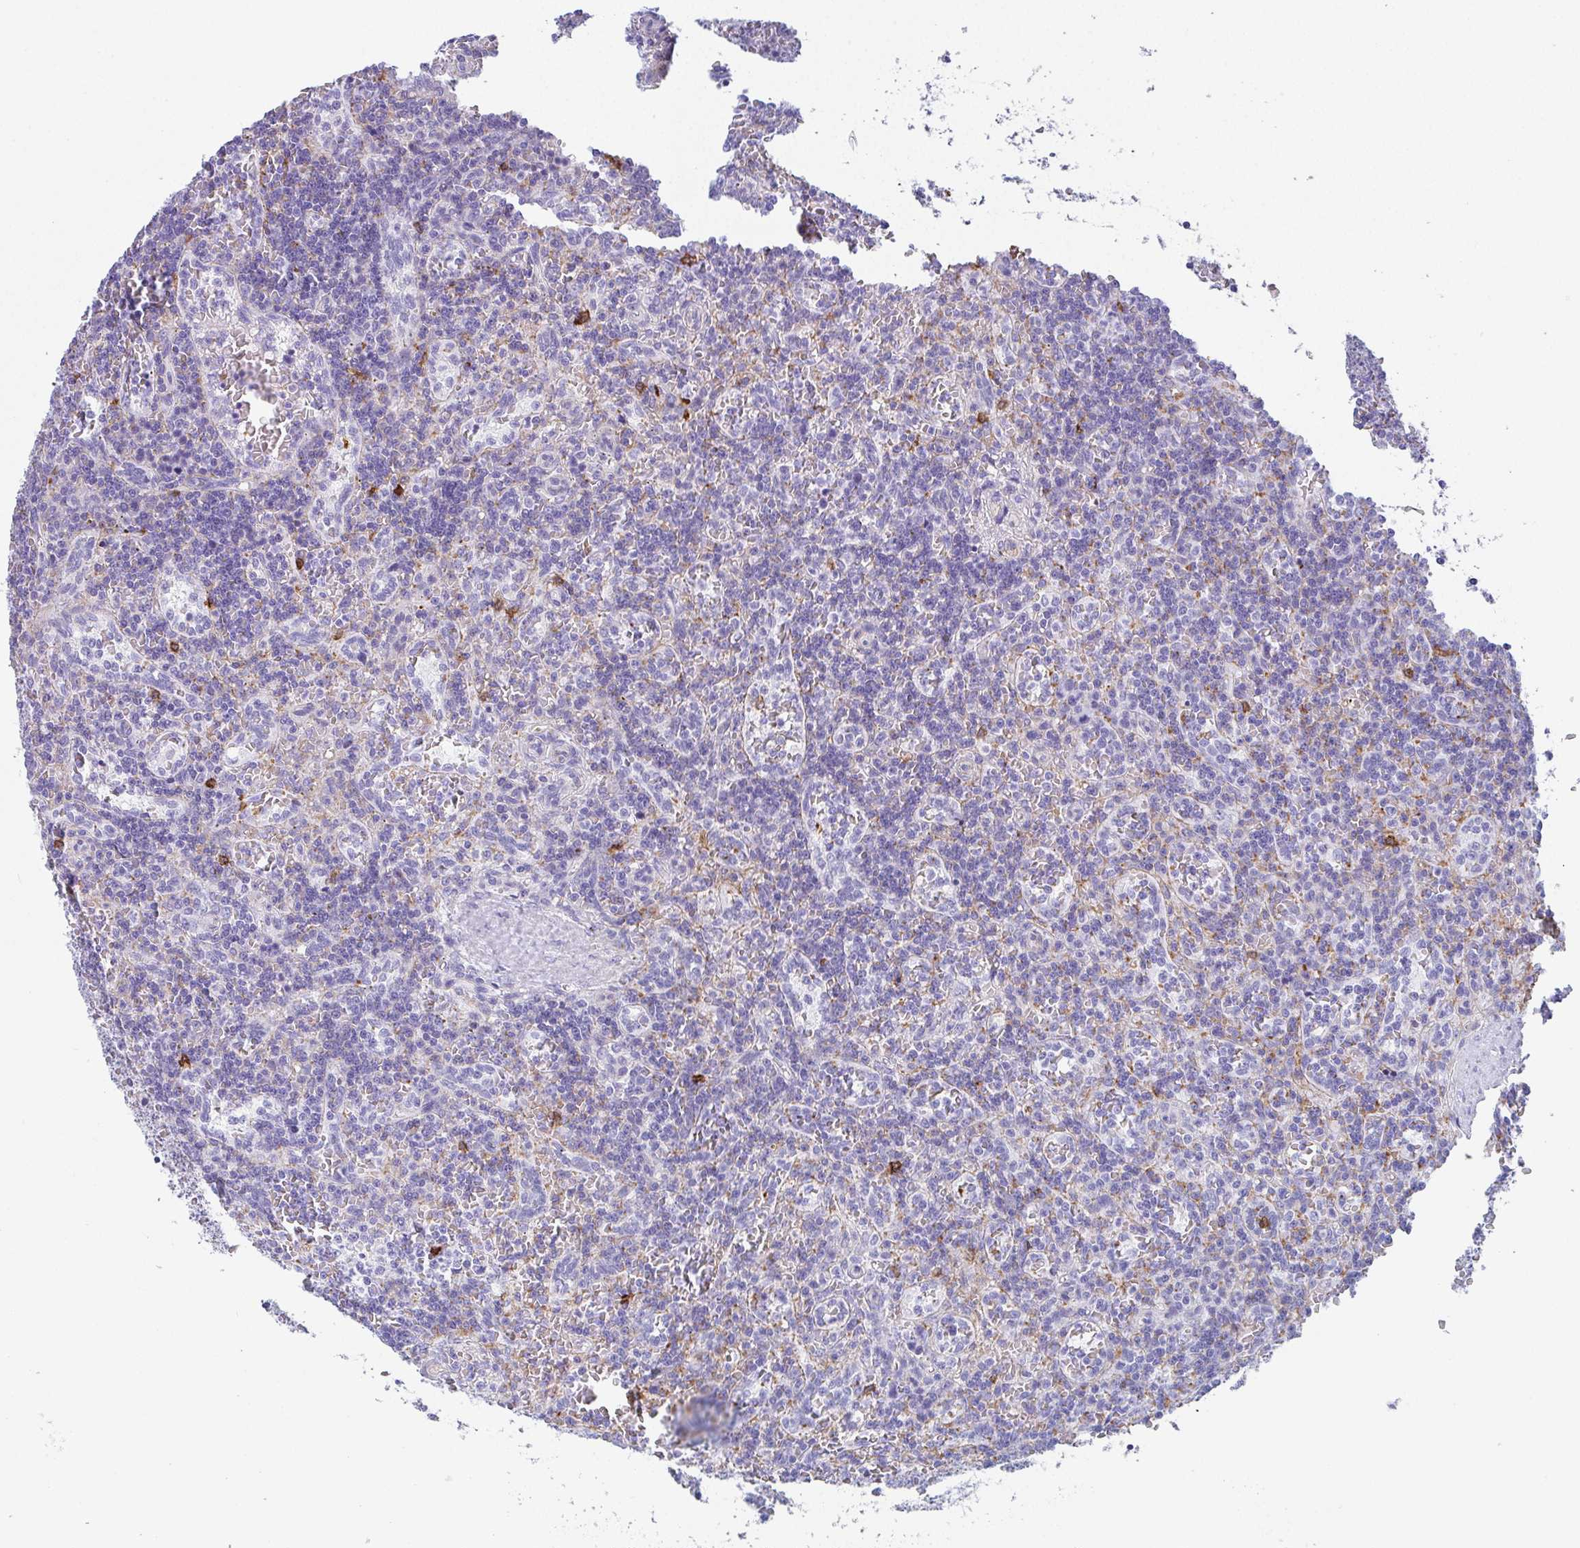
{"staining": {"intensity": "negative", "quantity": "none", "location": "none"}, "tissue": "lymphoma", "cell_type": "Tumor cells", "image_type": "cancer", "snomed": [{"axis": "morphology", "description": "Malignant lymphoma, non-Hodgkin's type, Low grade"}, {"axis": "topography", "description": "Spleen"}], "caption": "Tumor cells are negative for brown protein staining in lymphoma.", "gene": "DBN1", "patient": {"sex": "male", "age": 73}}